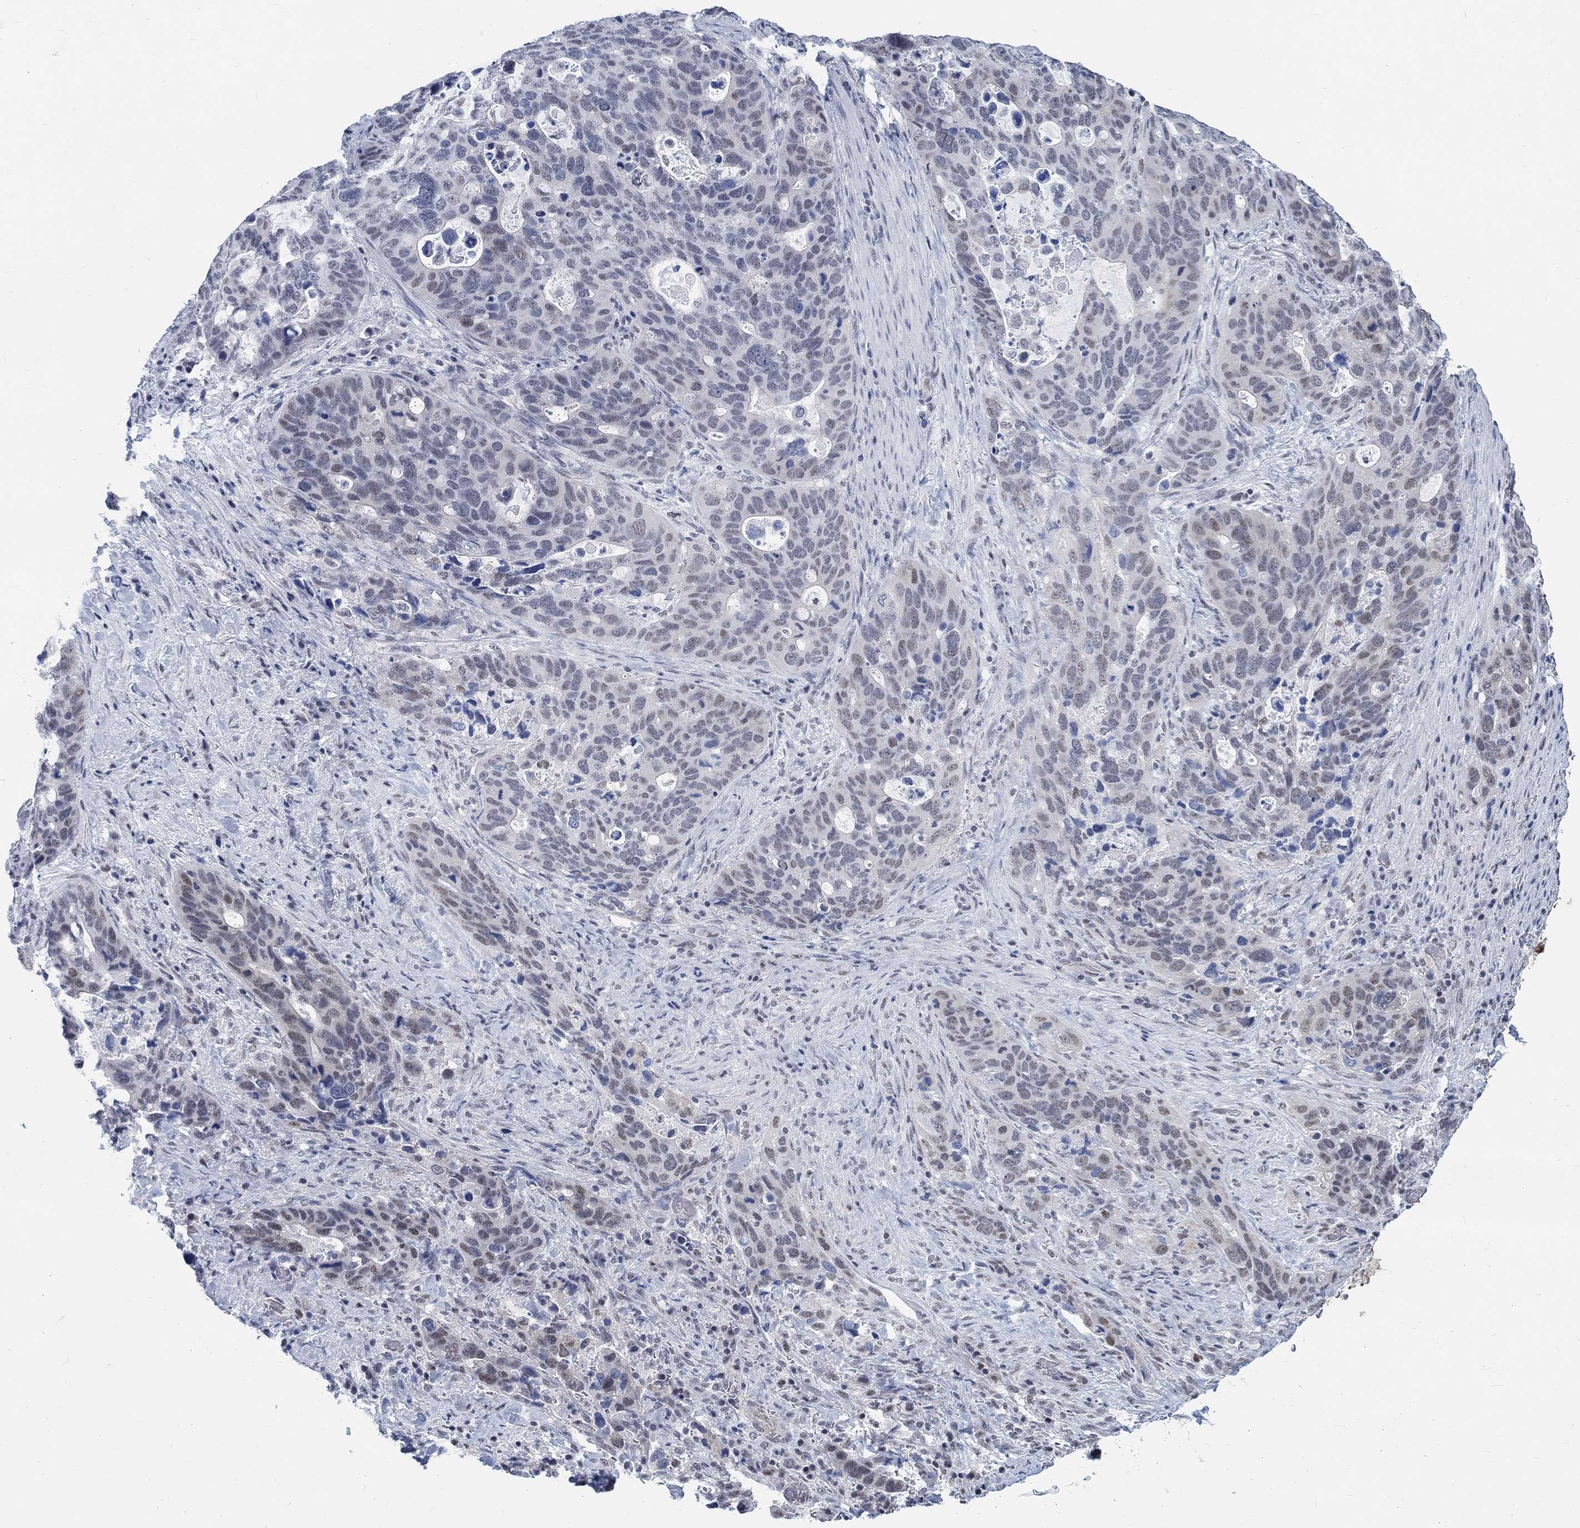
{"staining": {"intensity": "negative", "quantity": "none", "location": "none"}, "tissue": "stomach cancer", "cell_type": "Tumor cells", "image_type": "cancer", "snomed": [{"axis": "morphology", "description": "Adenocarcinoma, NOS"}, {"axis": "topography", "description": "Stomach"}], "caption": "Tumor cells are negative for protein expression in human stomach adenocarcinoma.", "gene": "KCNH8", "patient": {"sex": "male", "age": 54}}